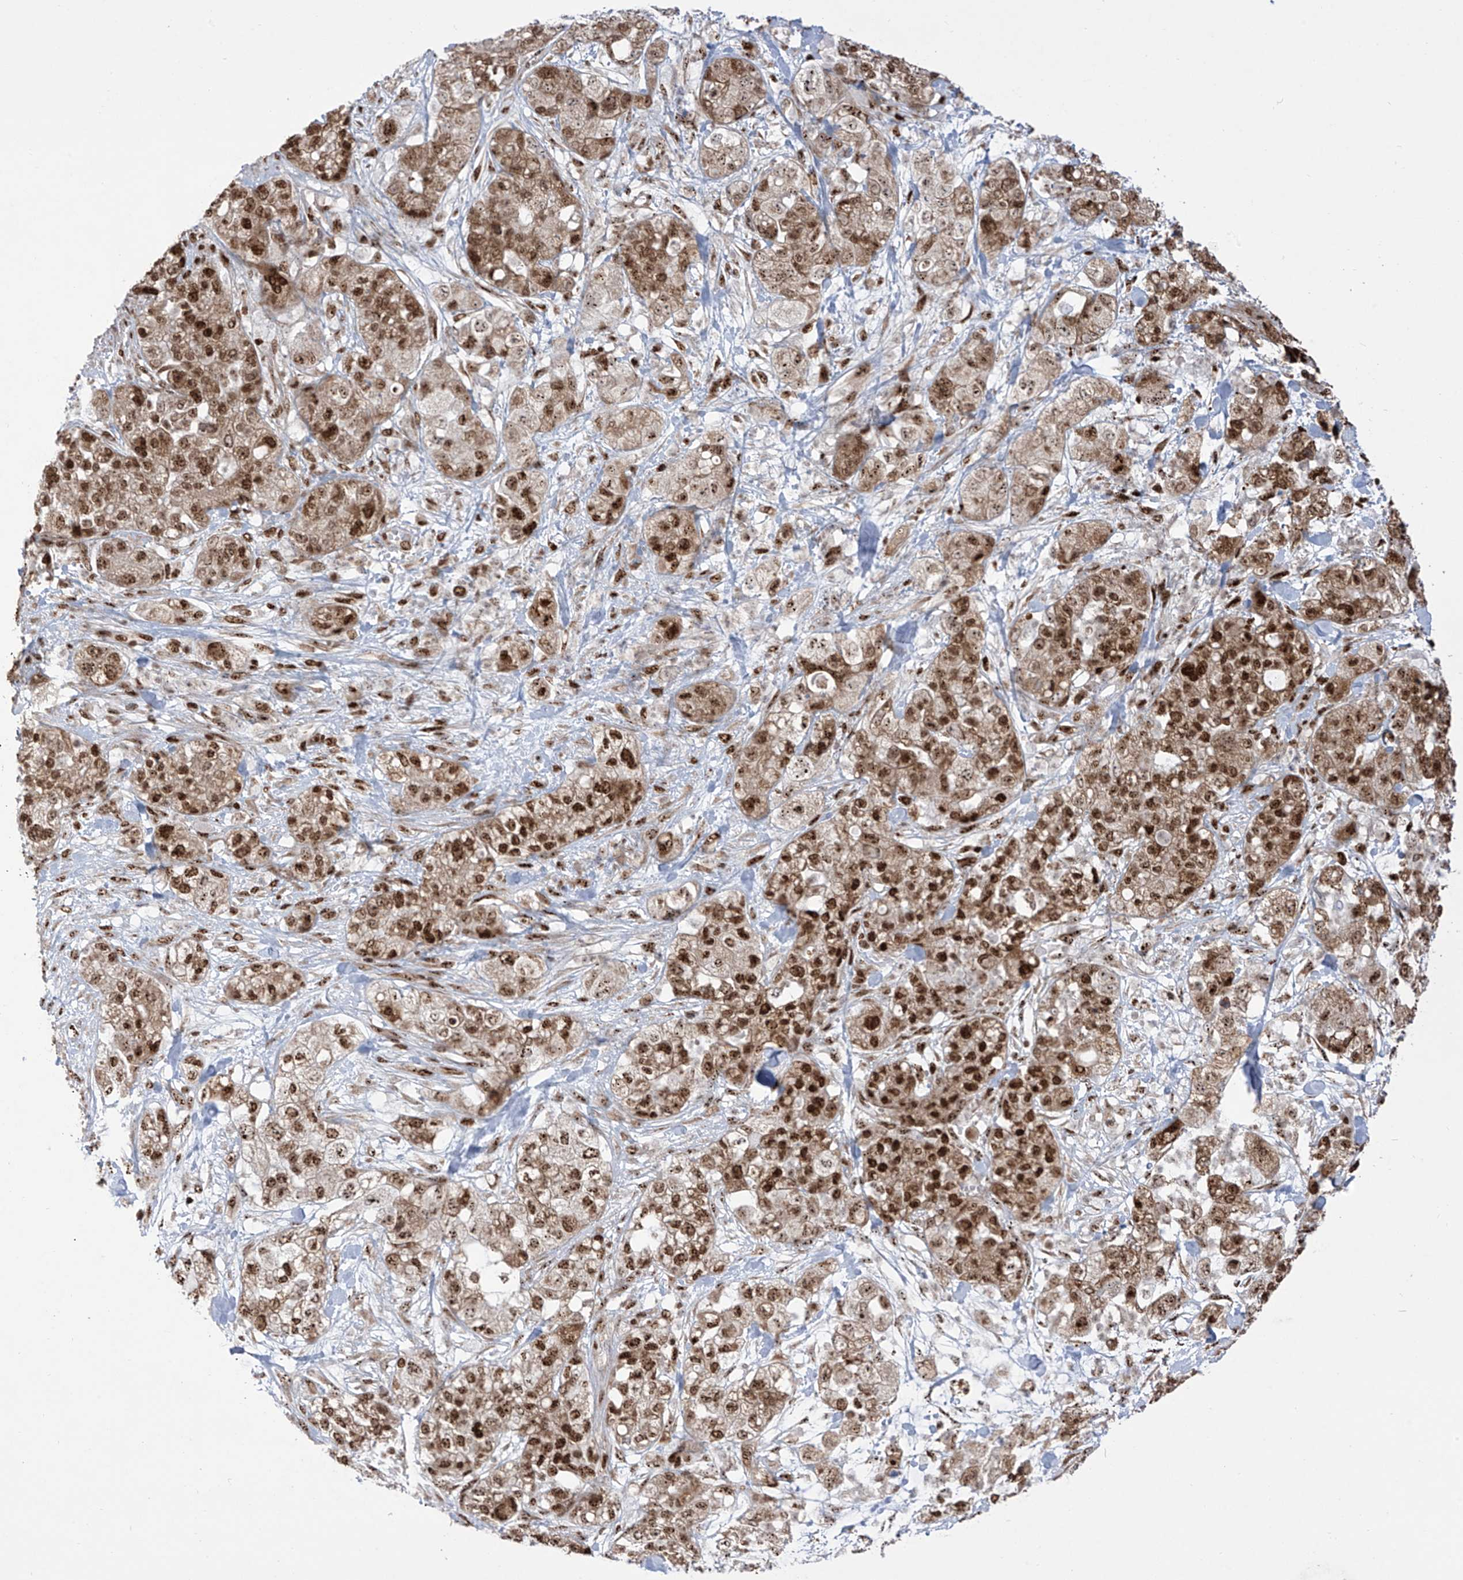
{"staining": {"intensity": "strong", "quantity": ">75%", "location": "cytoplasmic/membranous,nuclear"}, "tissue": "pancreatic cancer", "cell_type": "Tumor cells", "image_type": "cancer", "snomed": [{"axis": "morphology", "description": "Adenocarcinoma, NOS"}, {"axis": "topography", "description": "Pancreas"}], "caption": "Immunohistochemical staining of pancreatic cancer (adenocarcinoma) shows strong cytoplasmic/membranous and nuclear protein positivity in approximately >75% of tumor cells.", "gene": "ZBTB8A", "patient": {"sex": "female", "age": 78}}